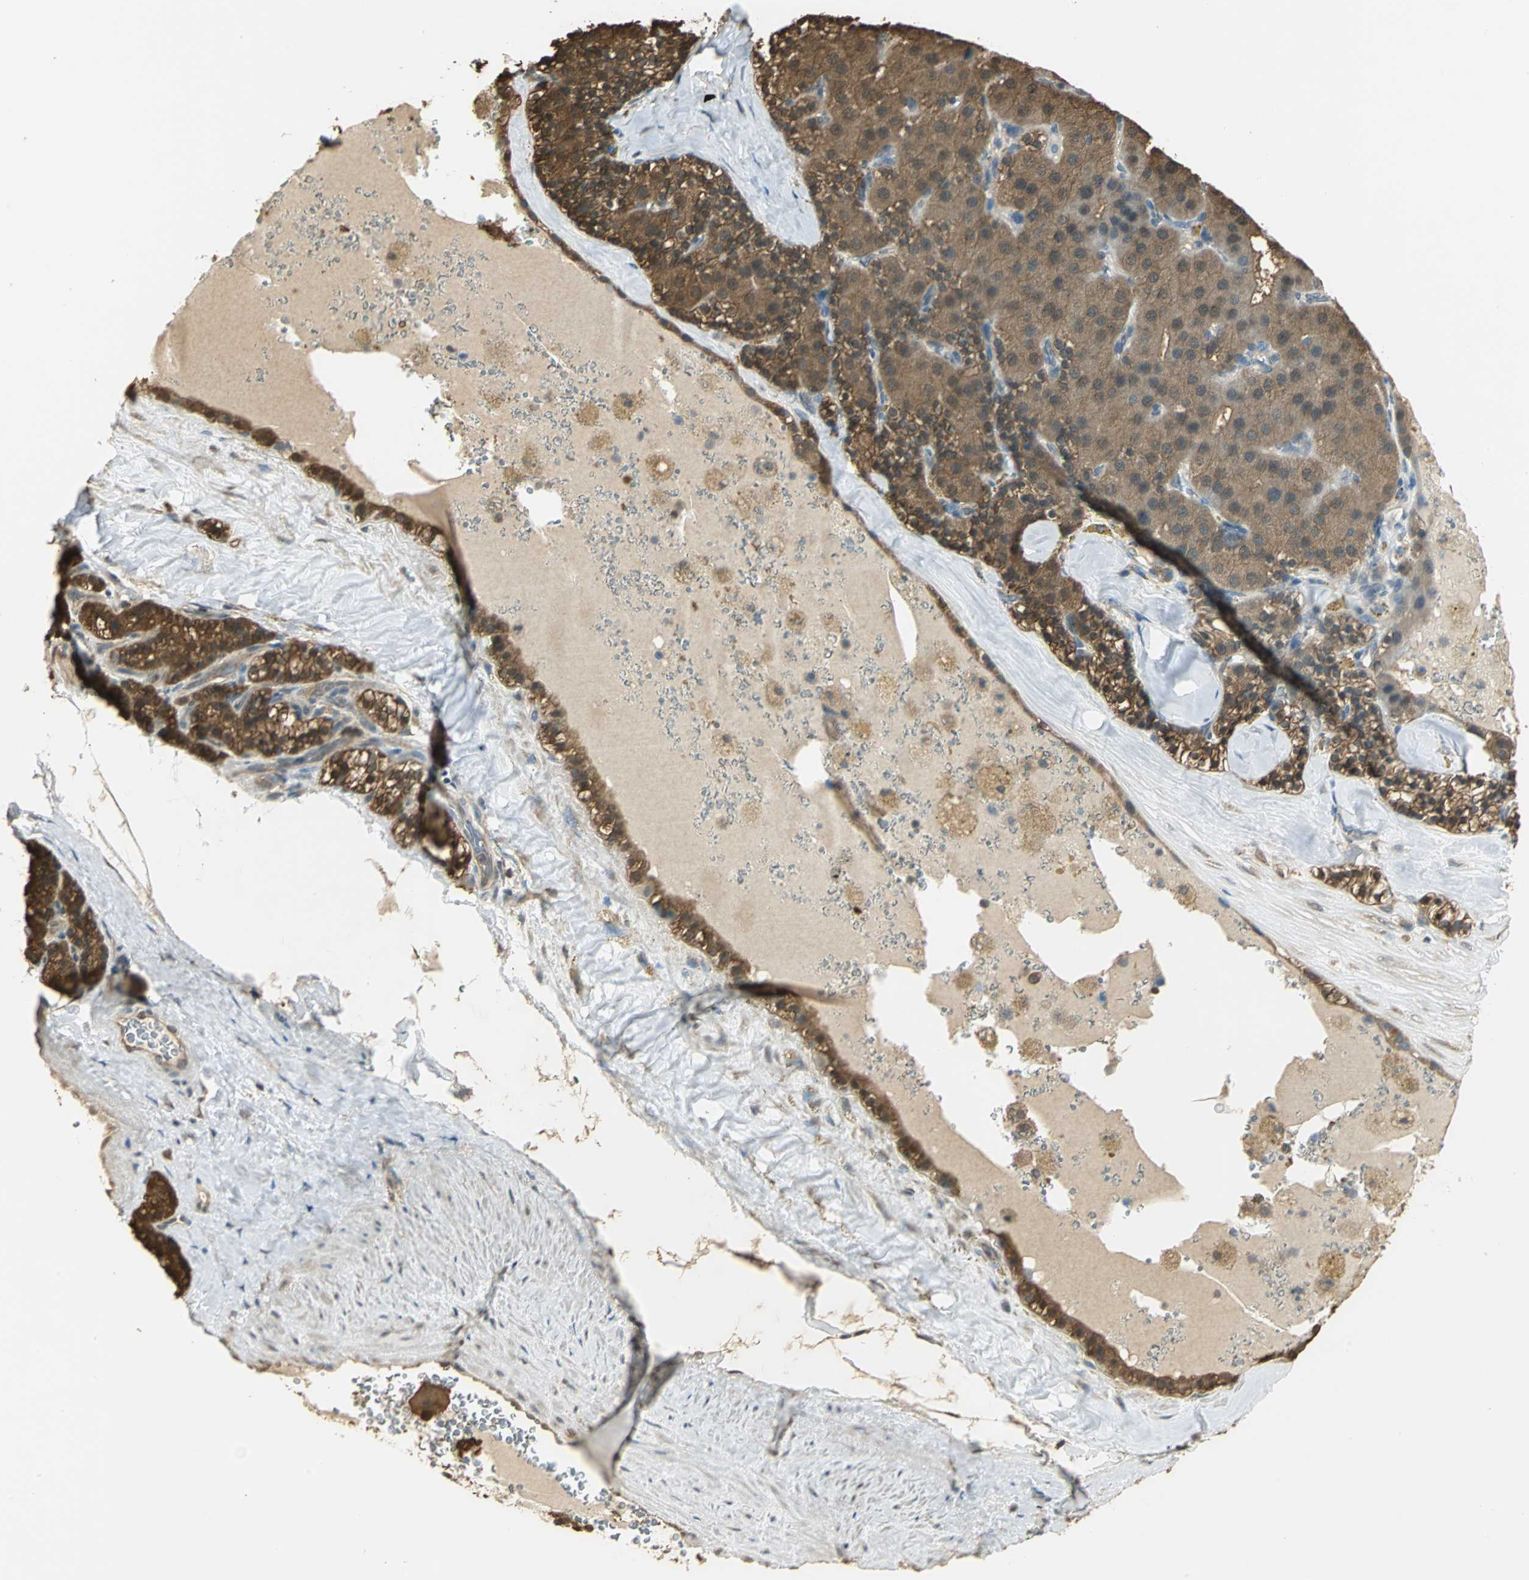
{"staining": {"intensity": "strong", "quantity": ">75%", "location": "cytoplasmic/membranous"}, "tissue": "parathyroid gland", "cell_type": "Glandular cells", "image_type": "normal", "snomed": [{"axis": "morphology", "description": "Normal tissue, NOS"}, {"axis": "morphology", "description": "Adenoma, NOS"}, {"axis": "topography", "description": "Parathyroid gland"}], "caption": "This photomicrograph demonstrates immunohistochemistry (IHC) staining of normal human parathyroid gland, with high strong cytoplasmic/membranous positivity in about >75% of glandular cells.", "gene": "PARK7", "patient": {"sex": "female", "age": 86}}